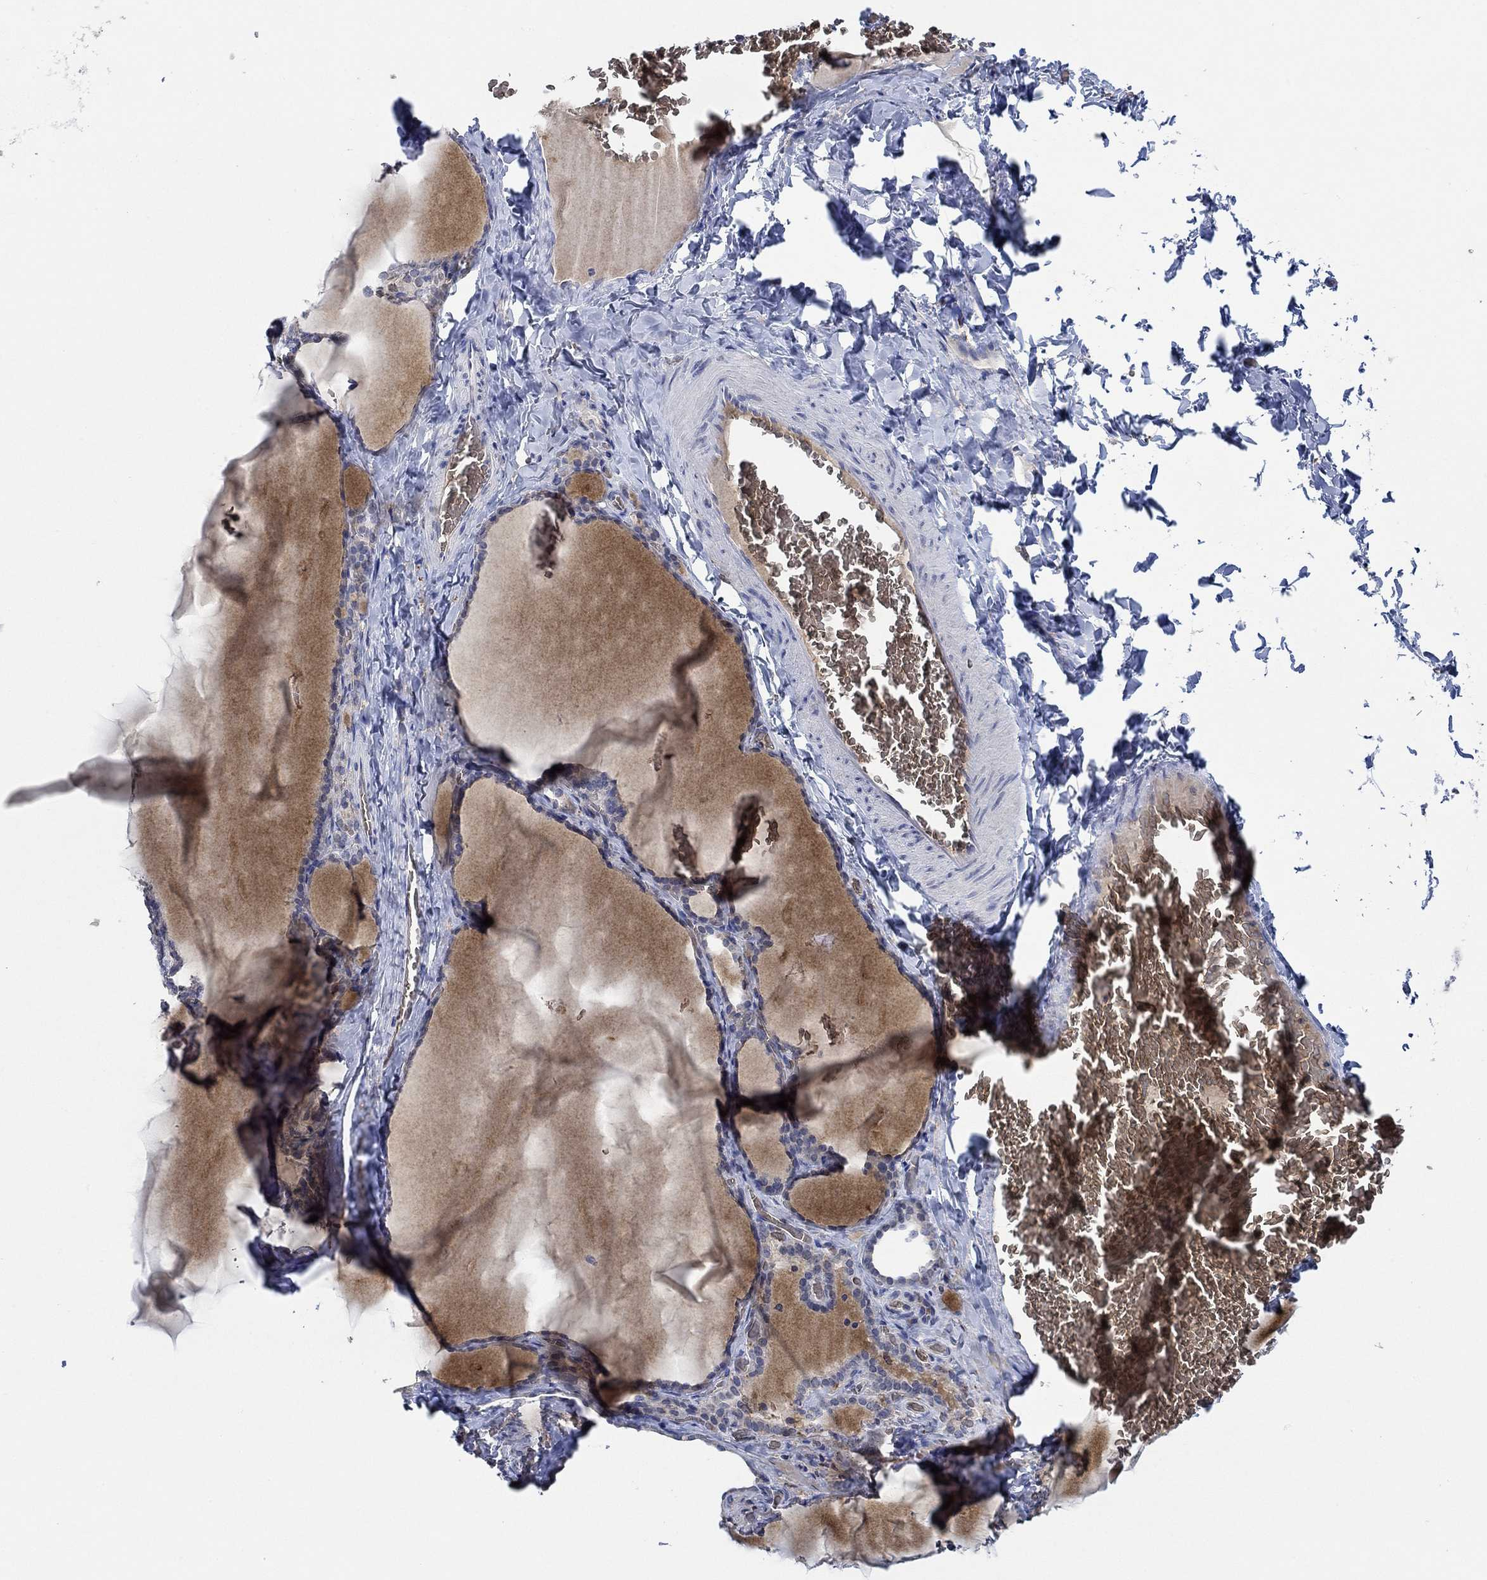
{"staining": {"intensity": "negative", "quantity": "none", "location": "none"}, "tissue": "thyroid gland", "cell_type": "Glandular cells", "image_type": "normal", "snomed": [{"axis": "morphology", "description": "Normal tissue, NOS"}, {"axis": "morphology", "description": "Hyperplasia, NOS"}, {"axis": "topography", "description": "Thyroid gland"}], "caption": "Protein analysis of benign thyroid gland shows no significant expression in glandular cells.", "gene": "MPP1", "patient": {"sex": "female", "age": 27}}